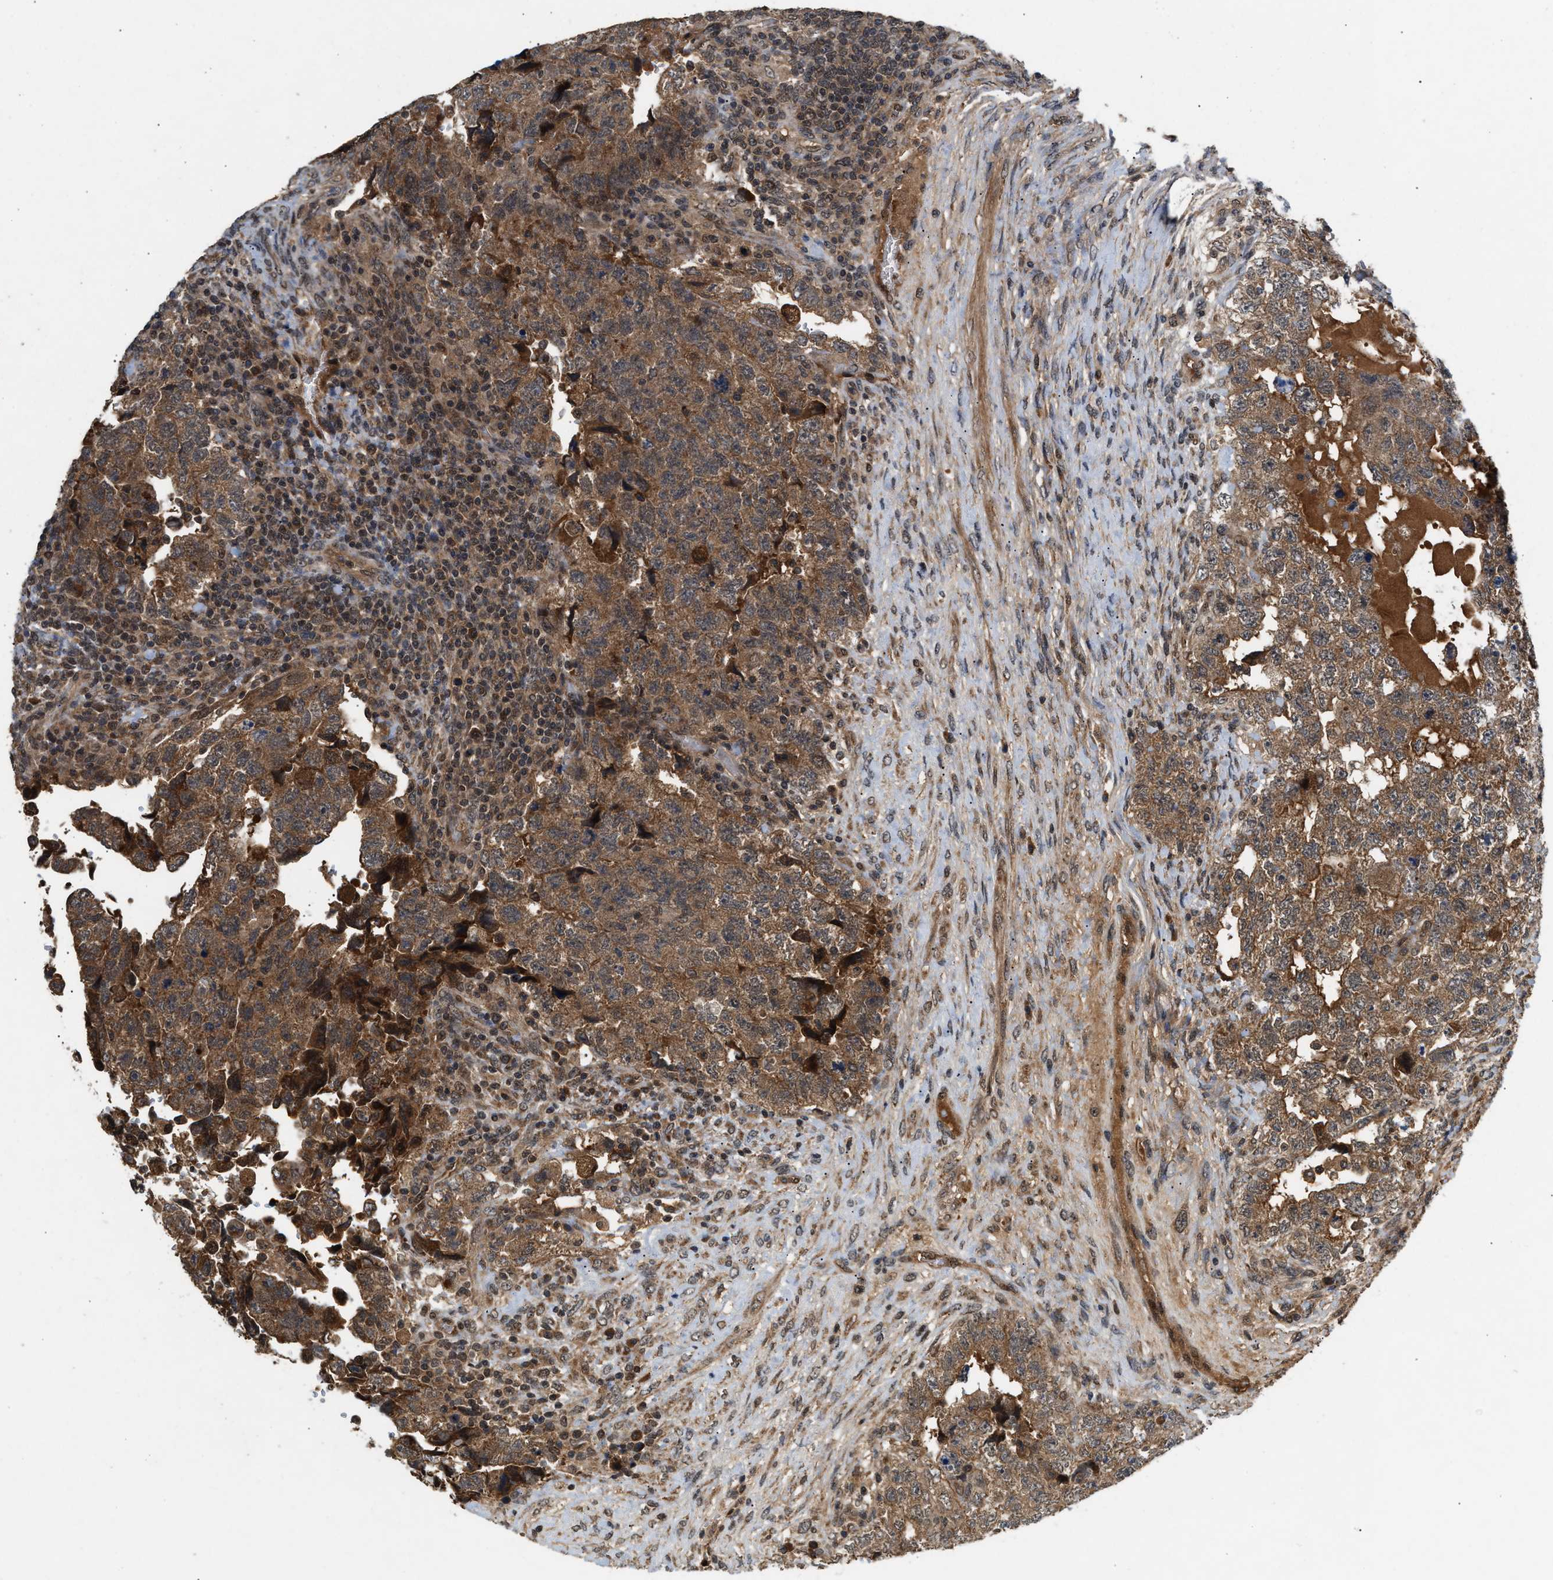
{"staining": {"intensity": "moderate", "quantity": ">75%", "location": "cytoplasmic/membranous"}, "tissue": "testis cancer", "cell_type": "Tumor cells", "image_type": "cancer", "snomed": [{"axis": "morphology", "description": "Carcinoma, Embryonal, NOS"}, {"axis": "topography", "description": "Testis"}], "caption": "This is a photomicrograph of immunohistochemistry (IHC) staining of testis cancer (embryonal carcinoma), which shows moderate positivity in the cytoplasmic/membranous of tumor cells.", "gene": "RUSC2", "patient": {"sex": "male", "age": 36}}